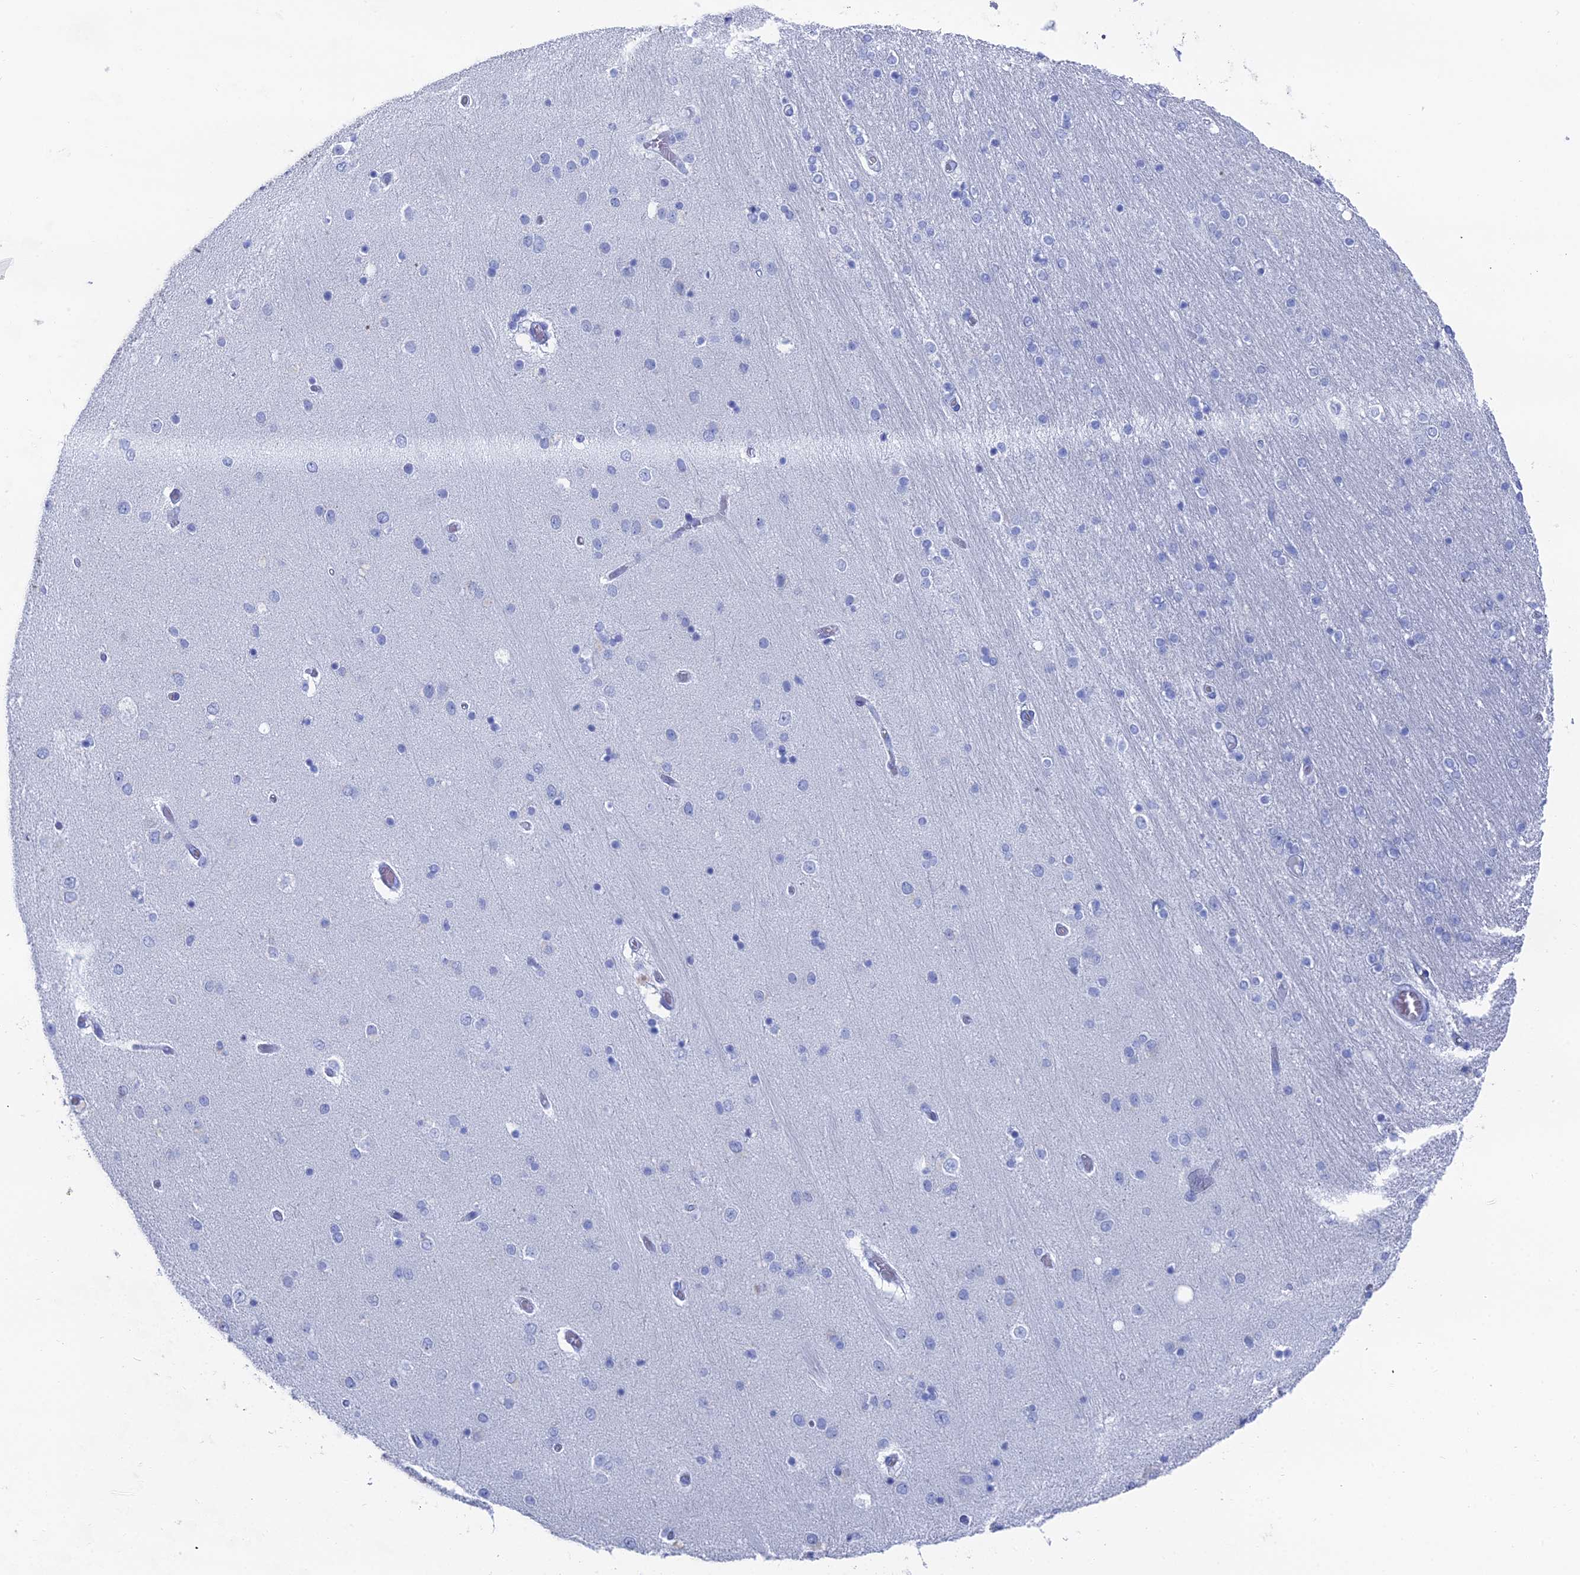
{"staining": {"intensity": "negative", "quantity": "none", "location": "none"}, "tissue": "hippocampus", "cell_type": "Glial cells", "image_type": "normal", "snomed": [{"axis": "morphology", "description": "Normal tissue, NOS"}, {"axis": "topography", "description": "Hippocampus"}], "caption": "Protein analysis of unremarkable hippocampus displays no significant expression in glial cells. (Immunohistochemistry (ihc), brightfield microscopy, high magnification).", "gene": "ENPP3", "patient": {"sex": "female", "age": 54}}